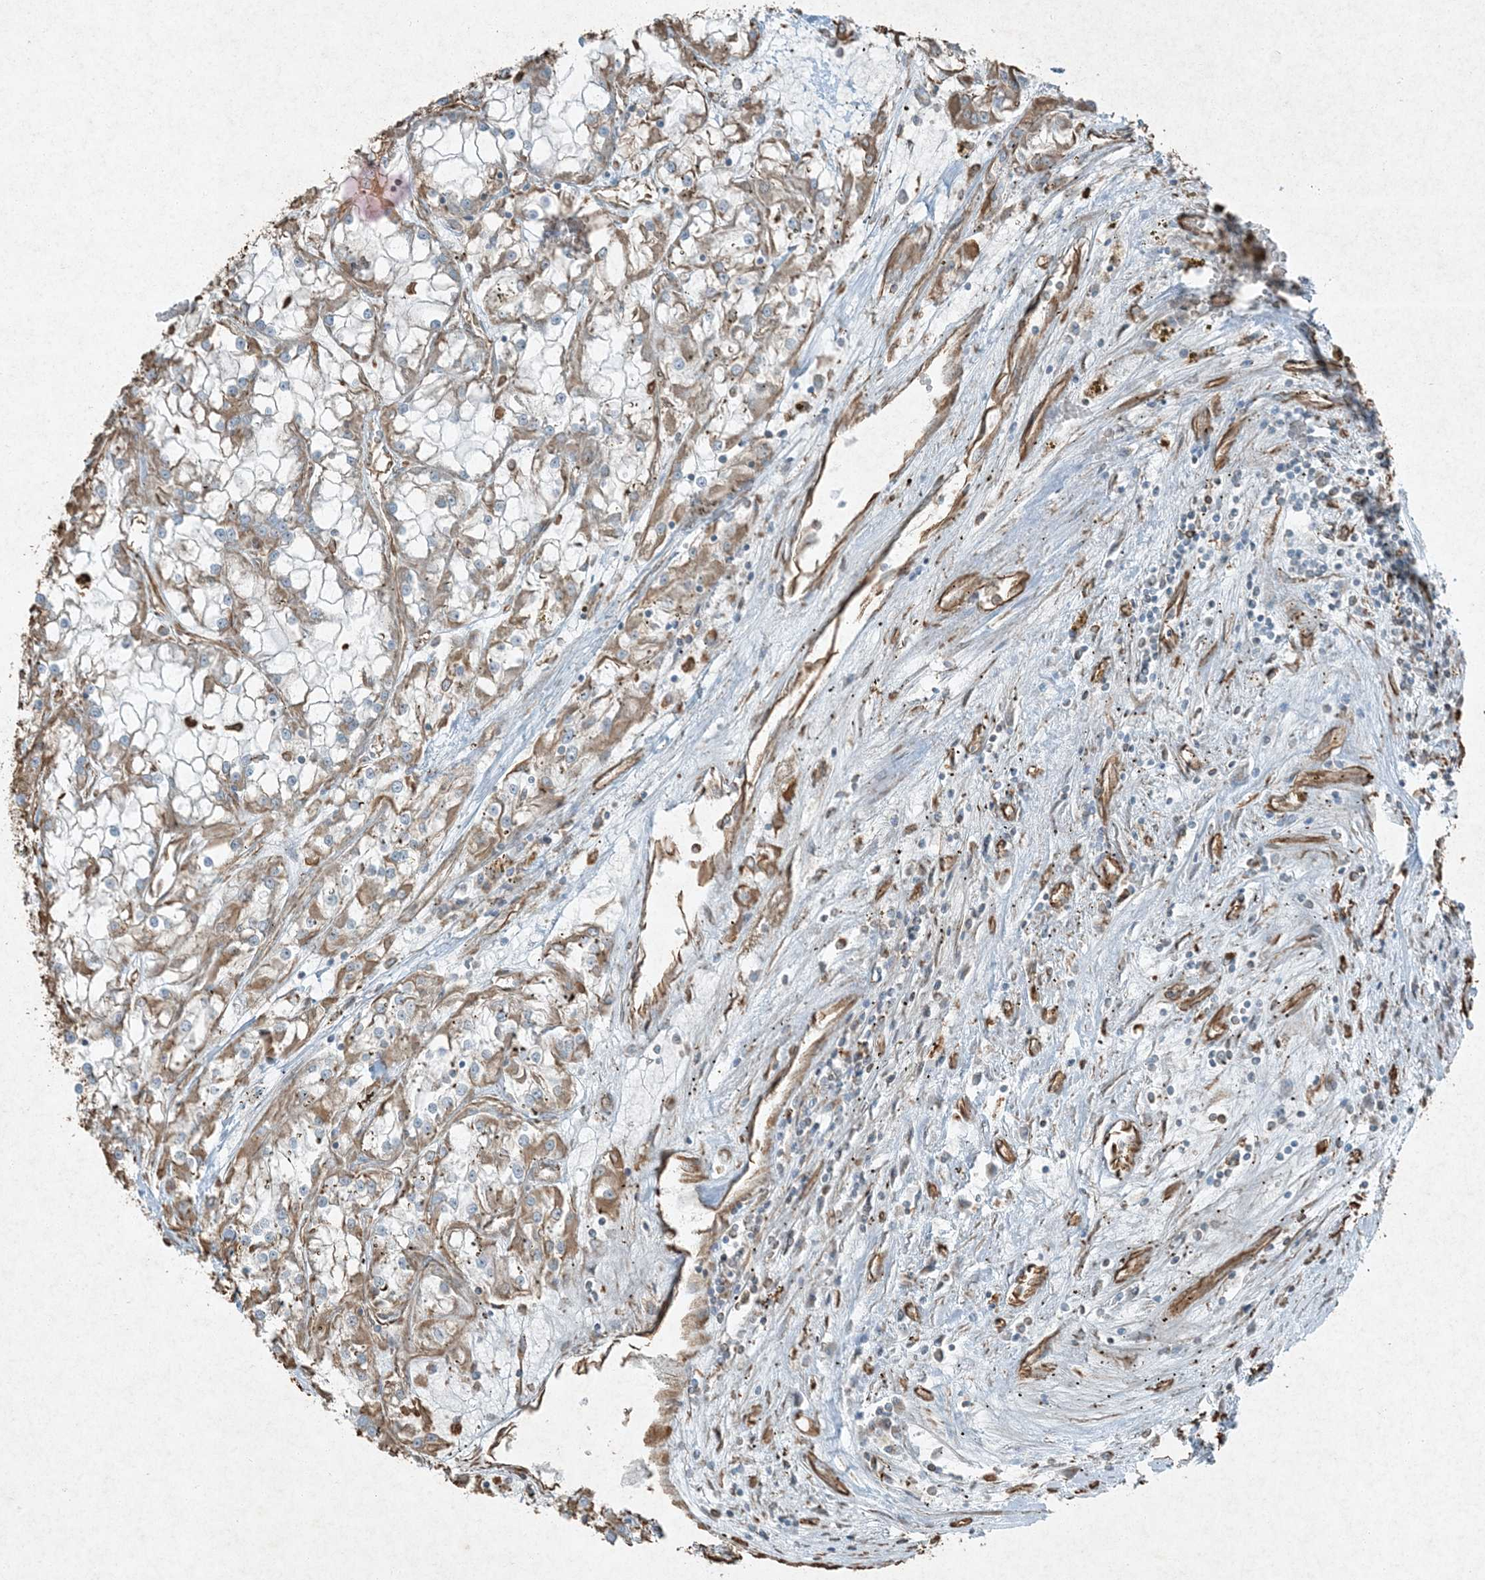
{"staining": {"intensity": "weak", "quantity": "25%-75%", "location": "cytoplasmic/membranous"}, "tissue": "renal cancer", "cell_type": "Tumor cells", "image_type": "cancer", "snomed": [{"axis": "morphology", "description": "Adenocarcinoma, NOS"}, {"axis": "topography", "description": "Kidney"}], "caption": "Immunohistochemistry micrograph of neoplastic tissue: human adenocarcinoma (renal) stained using immunohistochemistry (IHC) displays low levels of weak protein expression localized specifically in the cytoplasmic/membranous of tumor cells, appearing as a cytoplasmic/membranous brown color.", "gene": "RYK", "patient": {"sex": "female", "age": 52}}